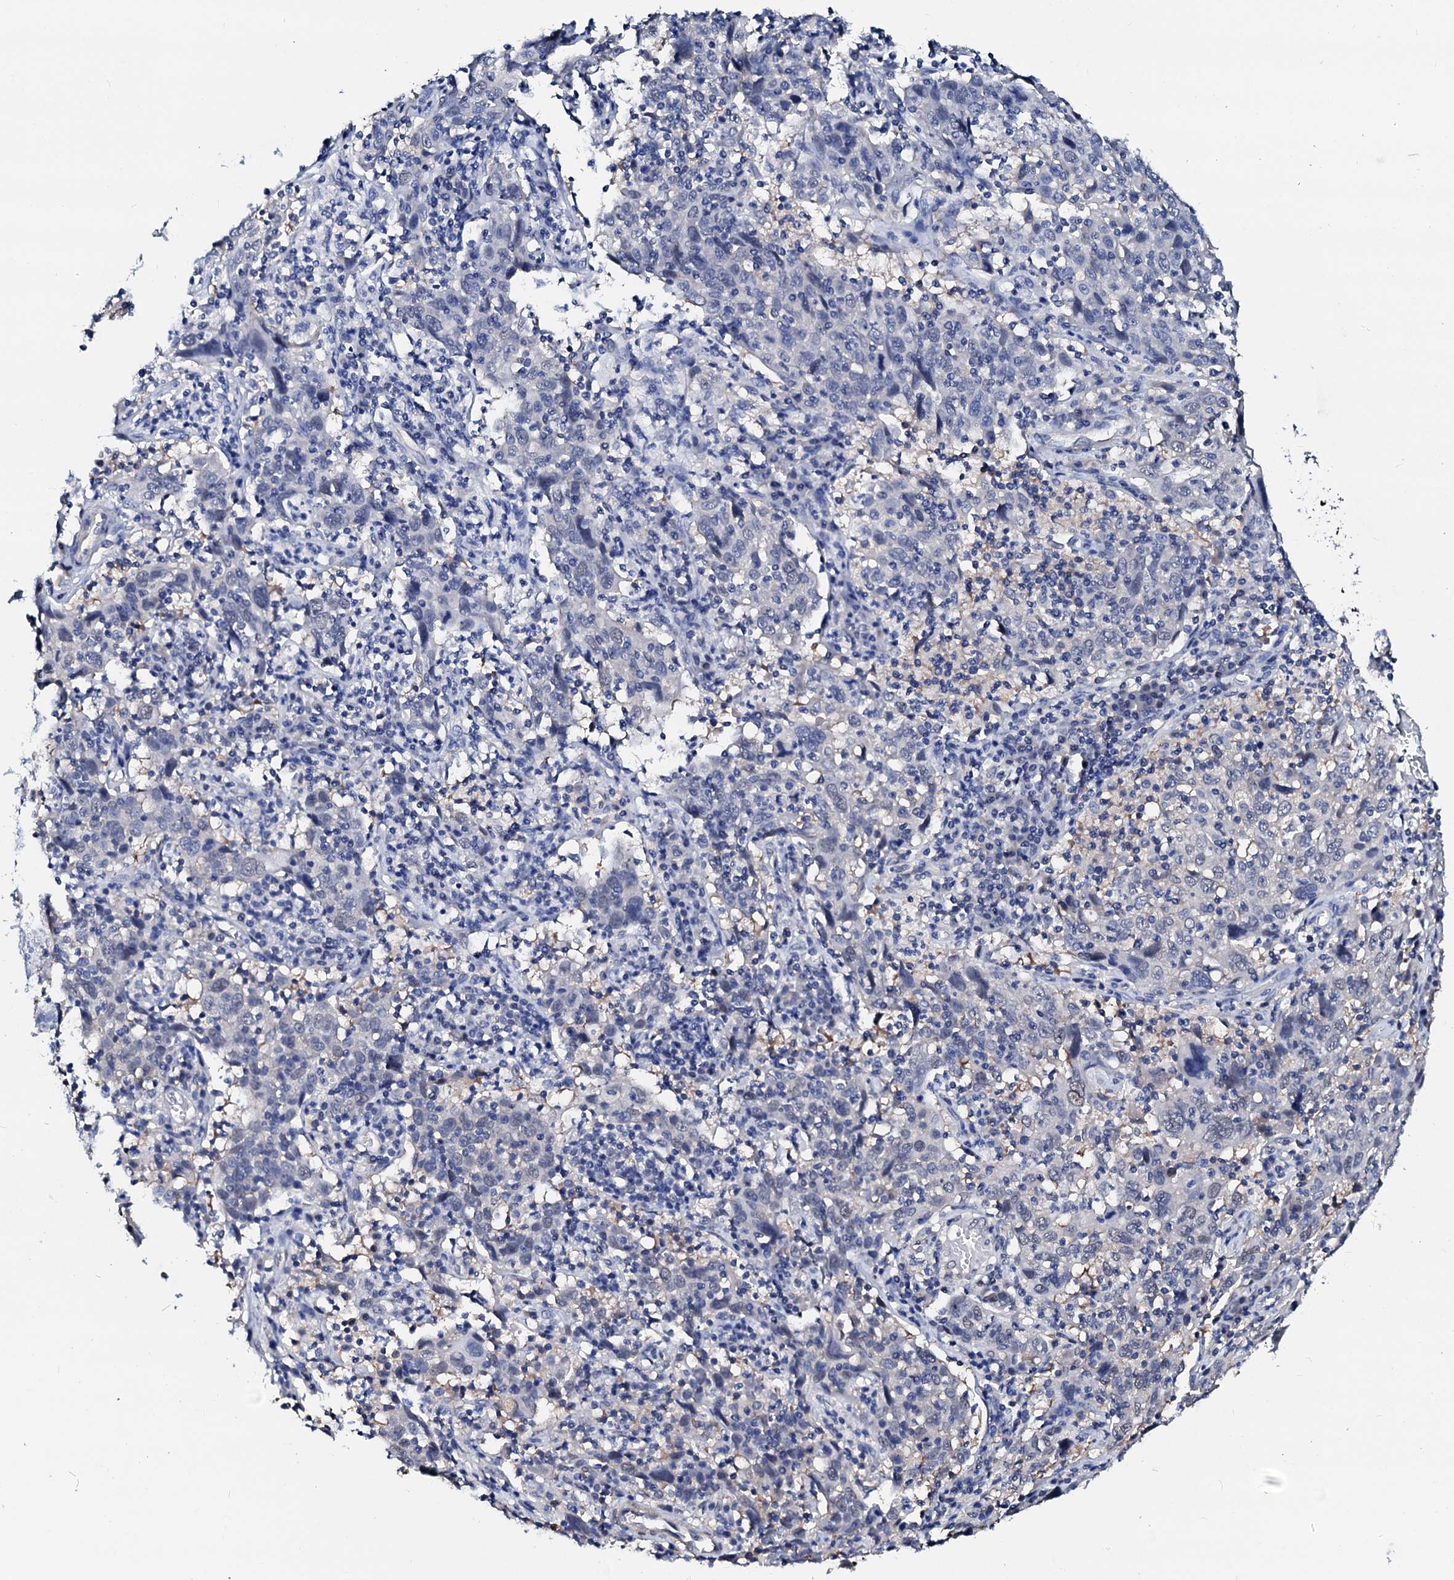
{"staining": {"intensity": "negative", "quantity": "none", "location": "none"}, "tissue": "cervical cancer", "cell_type": "Tumor cells", "image_type": "cancer", "snomed": [{"axis": "morphology", "description": "Squamous cell carcinoma, NOS"}, {"axis": "topography", "description": "Cervix"}], "caption": "Tumor cells show no significant expression in squamous cell carcinoma (cervical).", "gene": "CSN2", "patient": {"sex": "female", "age": 46}}